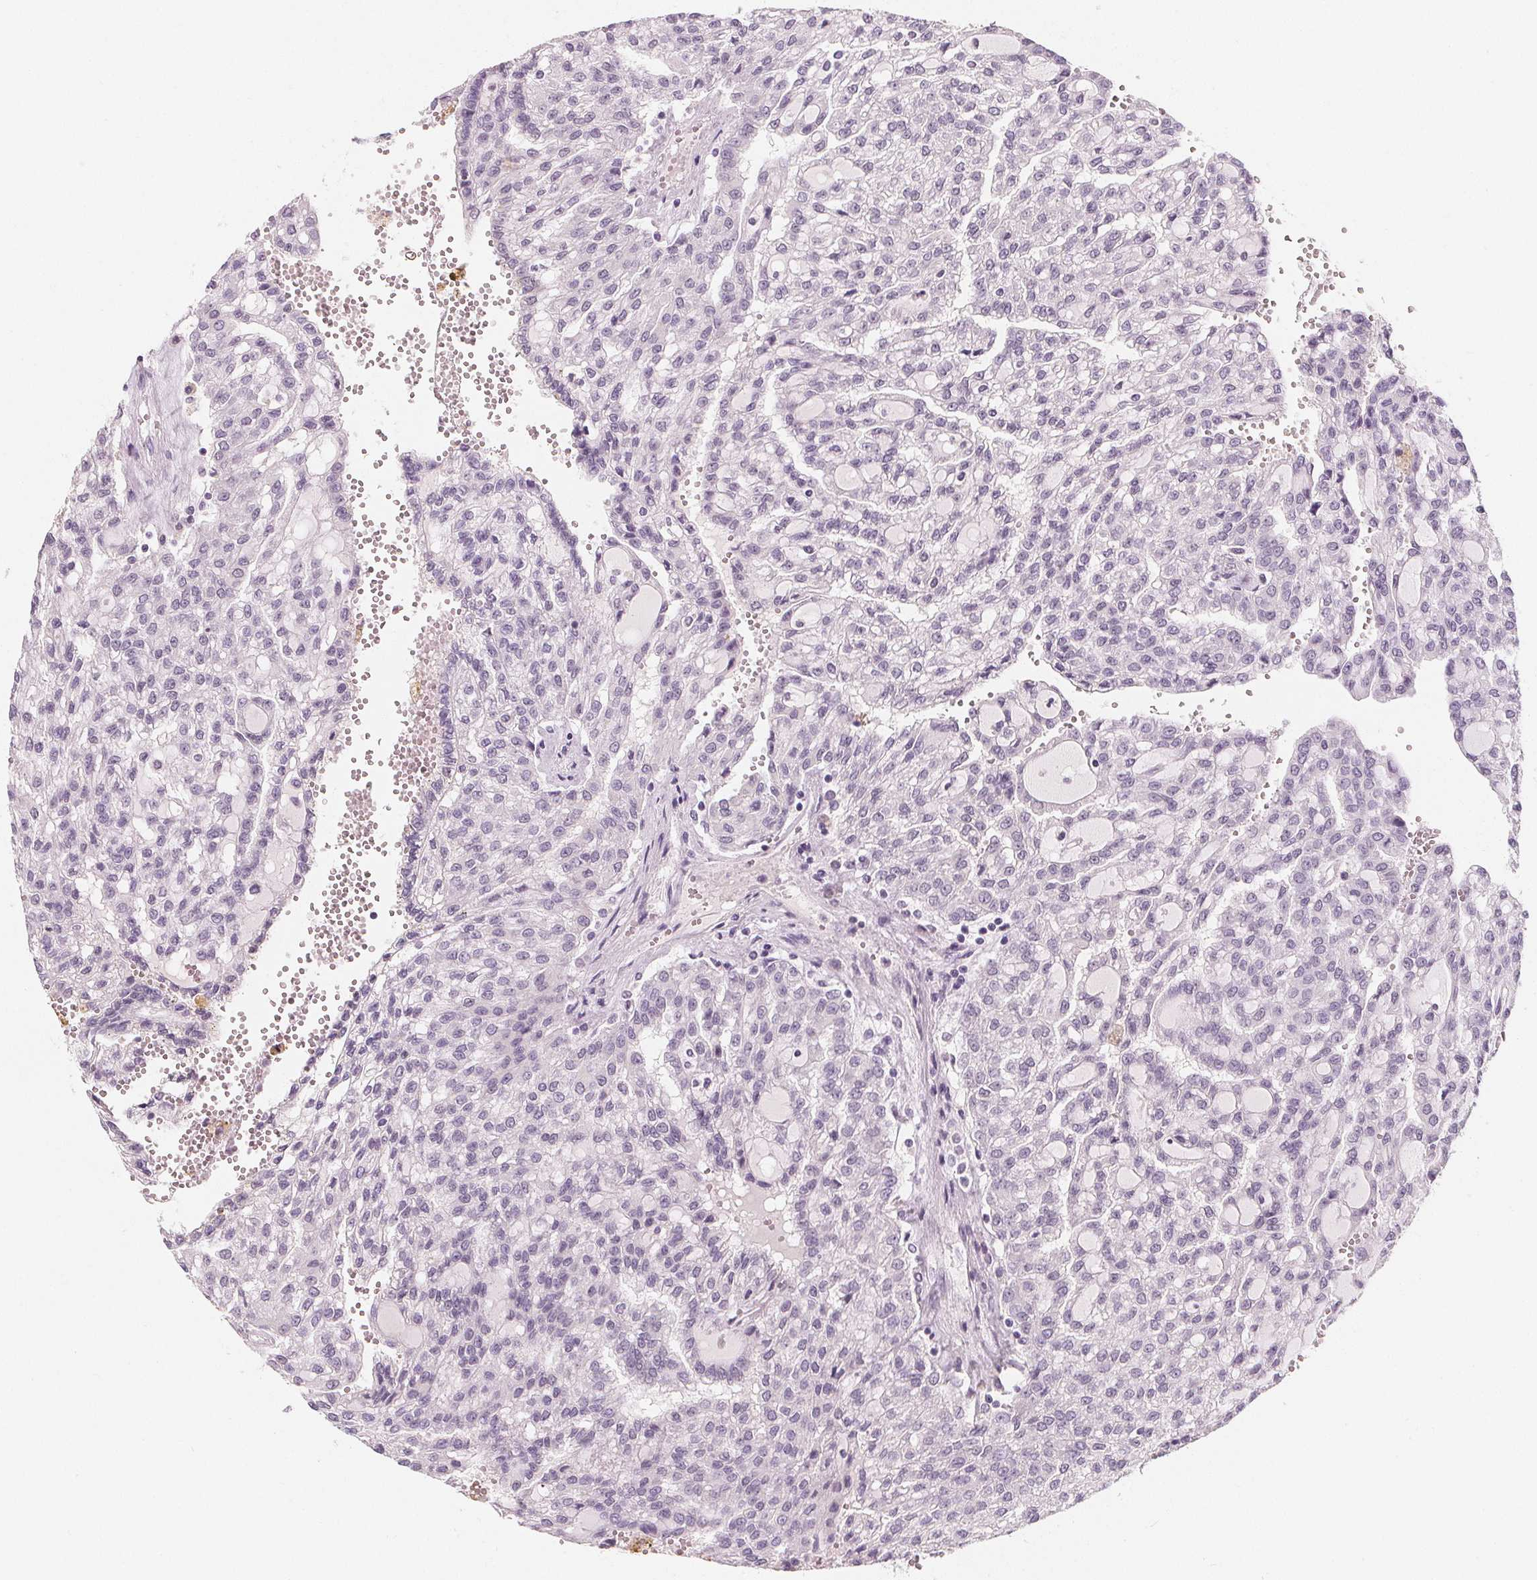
{"staining": {"intensity": "negative", "quantity": "none", "location": "none"}, "tissue": "renal cancer", "cell_type": "Tumor cells", "image_type": "cancer", "snomed": [{"axis": "morphology", "description": "Adenocarcinoma, NOS"}, {"axis": "topography", "description": "Kidney"}], "caption": "A high-resolution histopathology image shows immunohistochemistry staining of renal cancer, which exhibits no significant positivity in tumor cells.", "gene": "DBX2", "patient": {"sex": "male", "age": 63}}